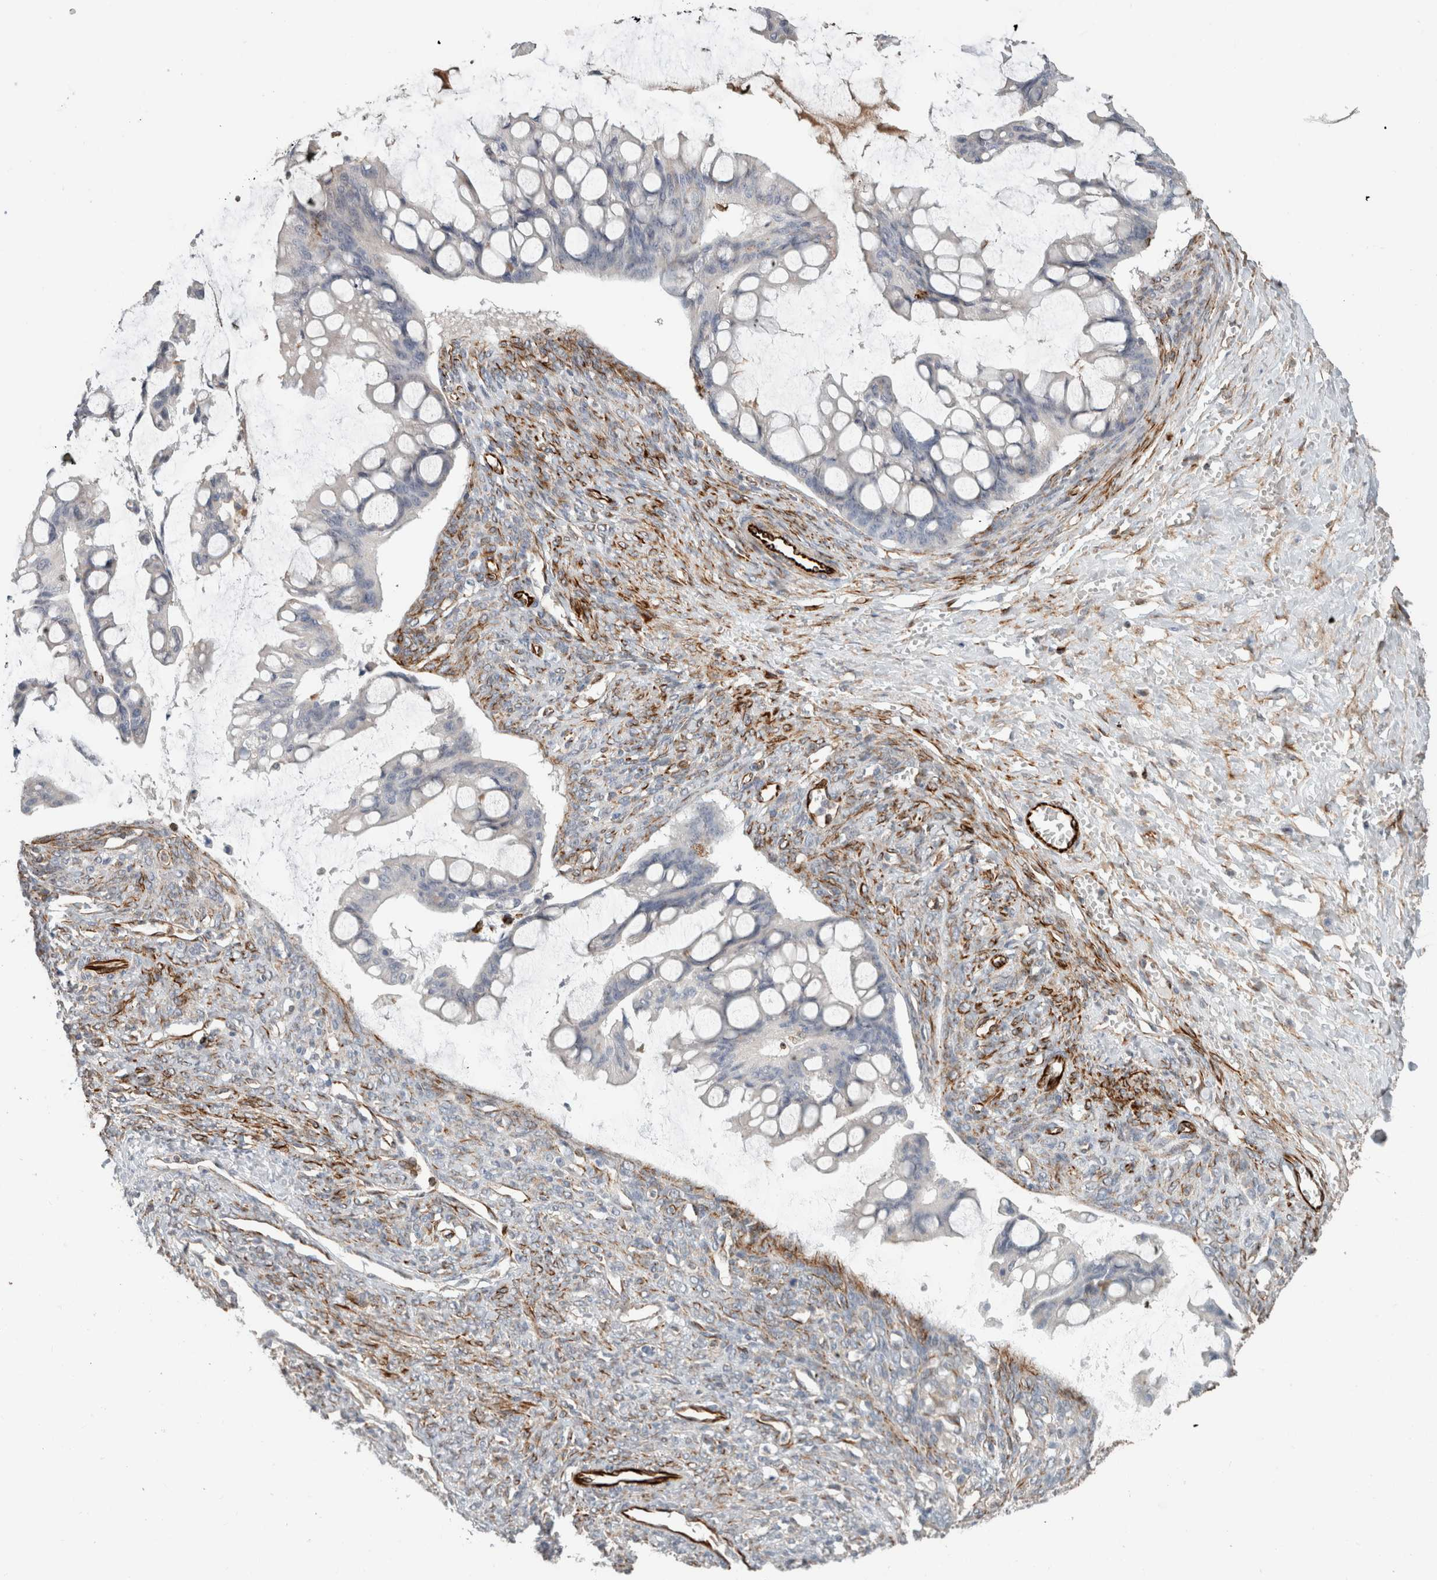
{"staining": {"intensity": "negative", "quantity": "none", "location": "none"}, "tissue": "ovarian cancer", "cell_type": "Tumor cells", "image_type": "cancer", "snomed": [{"axis": "morphology", "description": "Cystadenocarcinoma, mucinous, NOS"}, {"axis": "topography", "description": "Ovary"}], "caption": "A high-resolution micrograph shows immunohistochemistry staining of ovarian mucinous cystadenocarcinoma, which displays no significant expression in tumor cells.", "gene": "LY86", "patient": {"sex": "female", "age": 73}}